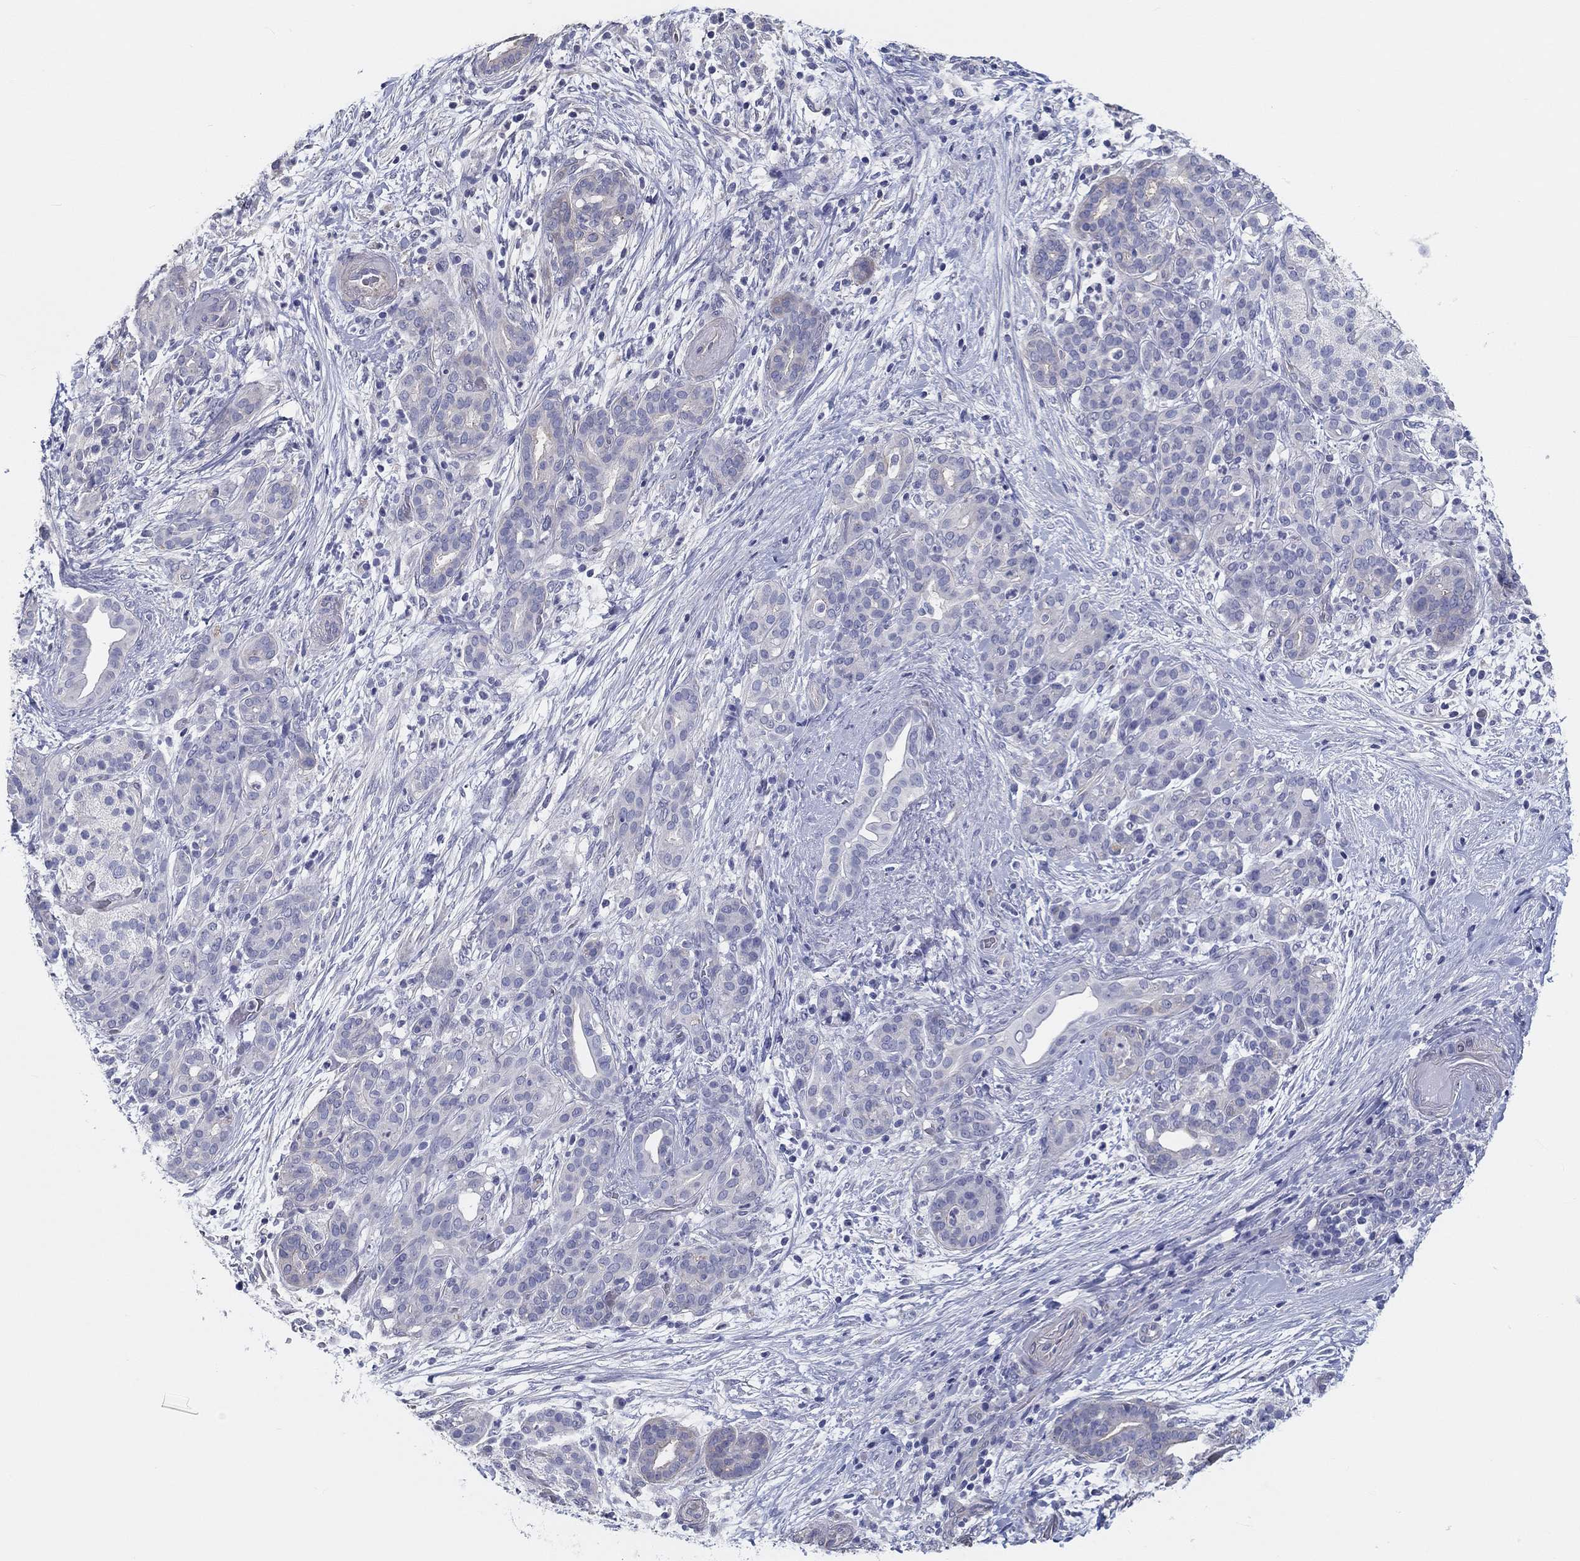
{"staining": {"intensity": "negative", "quantity": "none", "location": "none"}, "tissue": "pancreatic cancer", "cell_type": "Tumor cells", "image_type": "cancer", "snomed": [{"axis": "morphology", "description": "Adenocarcinoma, NOS"}, {"axis": "topography", "description": "Pancreas"}], "caption": "Immunohistochemistry of human pancreatic adenocarcinoma displays no positivity in tumor cells. The staining was performed using DAB (3,3'-diaminobenzidine) to visualize the protein expression in brown, while the nuclei were stained in blue with hematoxylin (Magnification: 20x).", "gene": "CRYGD", "patient": {"sex": "male", "age": 44}}